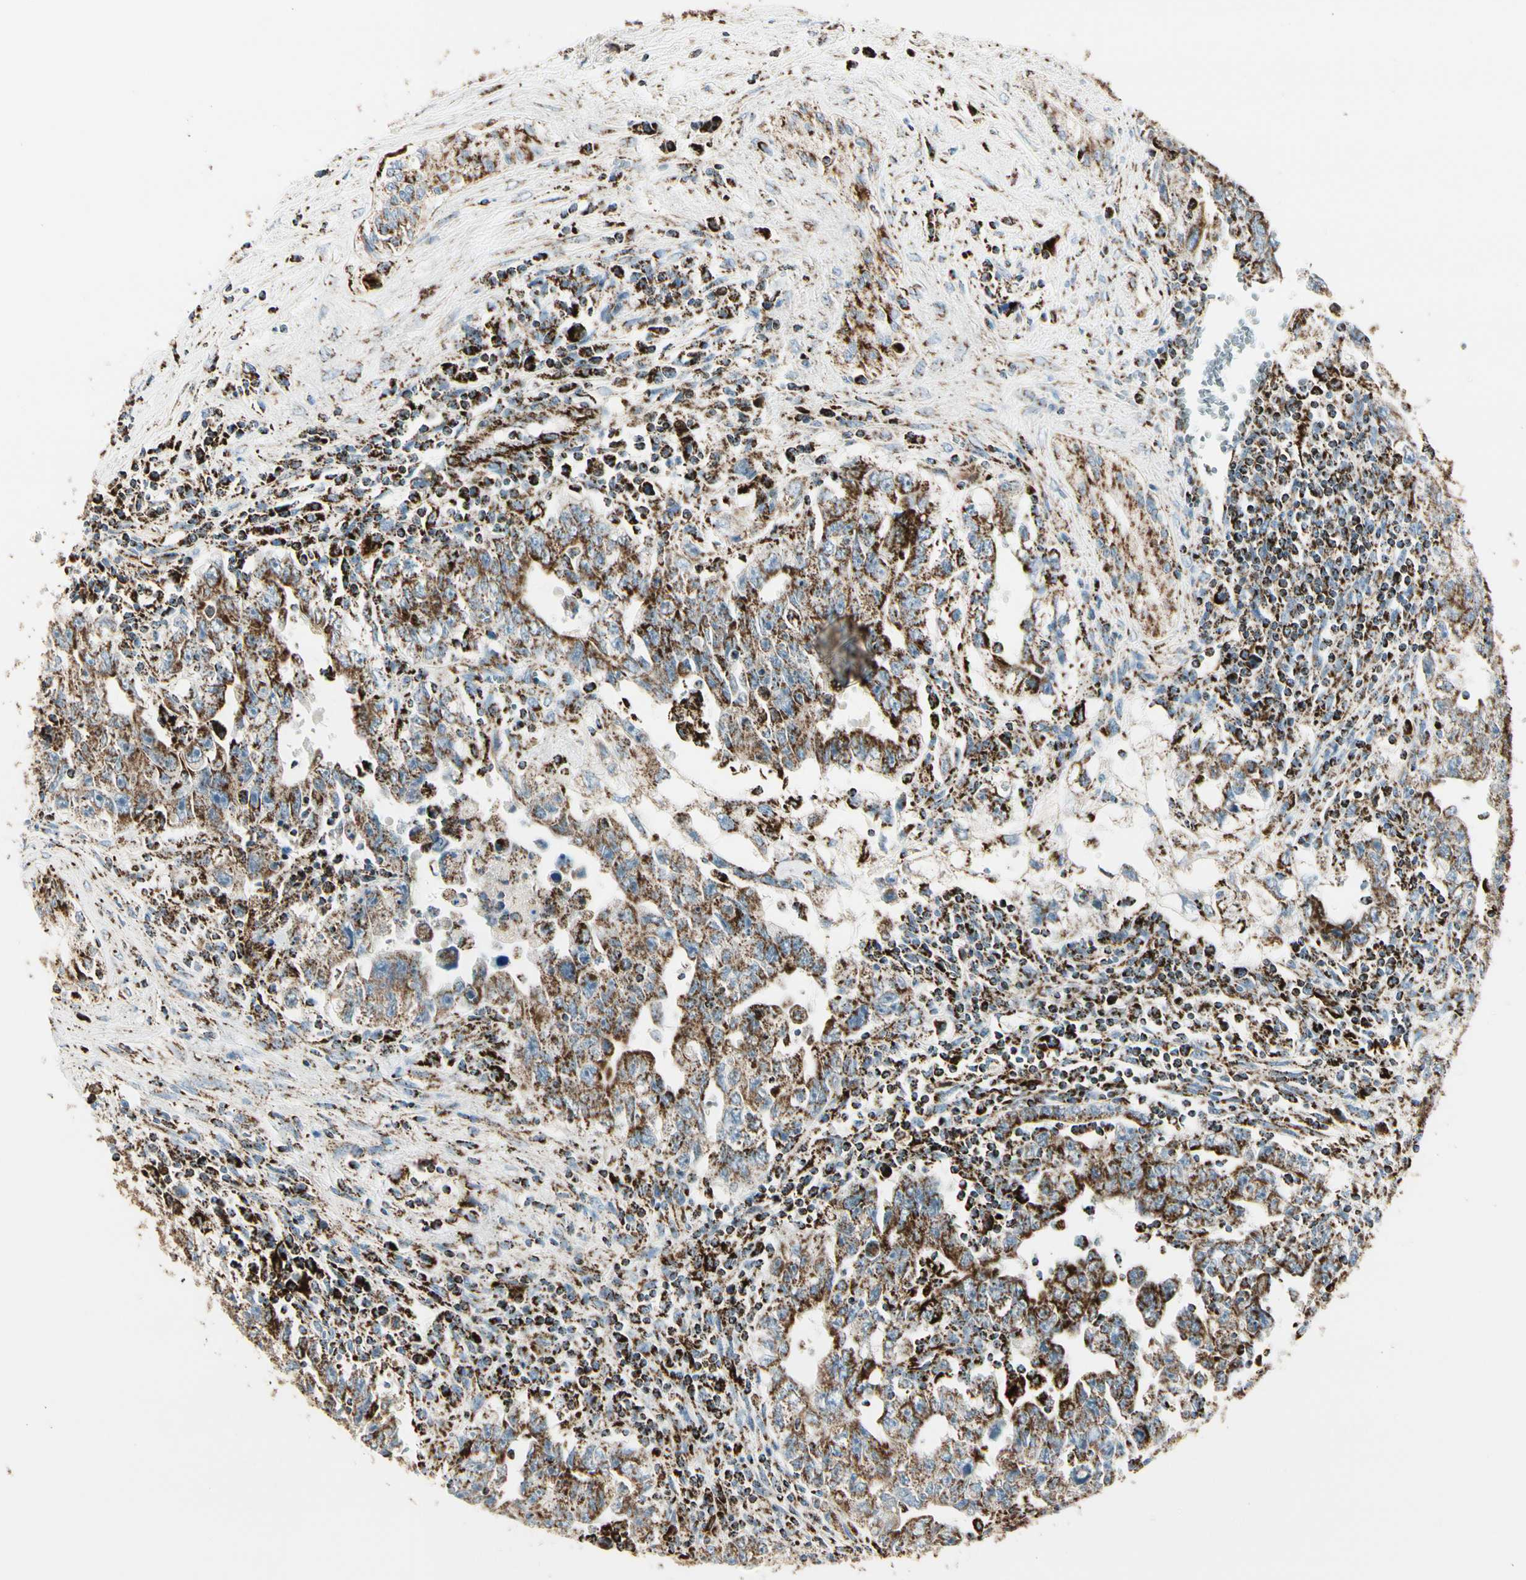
{"staining": {"intensity": "strong", "quantity": ">75%", "location": "cytoplasmic/membranous"}, "tissue": "testis cancer", "cell_type": "Tumor cells", "image_type": "cancer", "snomed": [{"axis": "morphology", "description": "Carcinoma, Embryonal, NOS"}, {"axis": "topography", "description": "Testis"}], "caption": "There is high levels of strong cytoplasmic/membranous positivity in tumor cells of testis cancer (embryonal carcinoma), as demonstrated by immunohistochemical staining (brown color).", "gene": "ME2", "patient": {"sex": "male", "age": 28}}